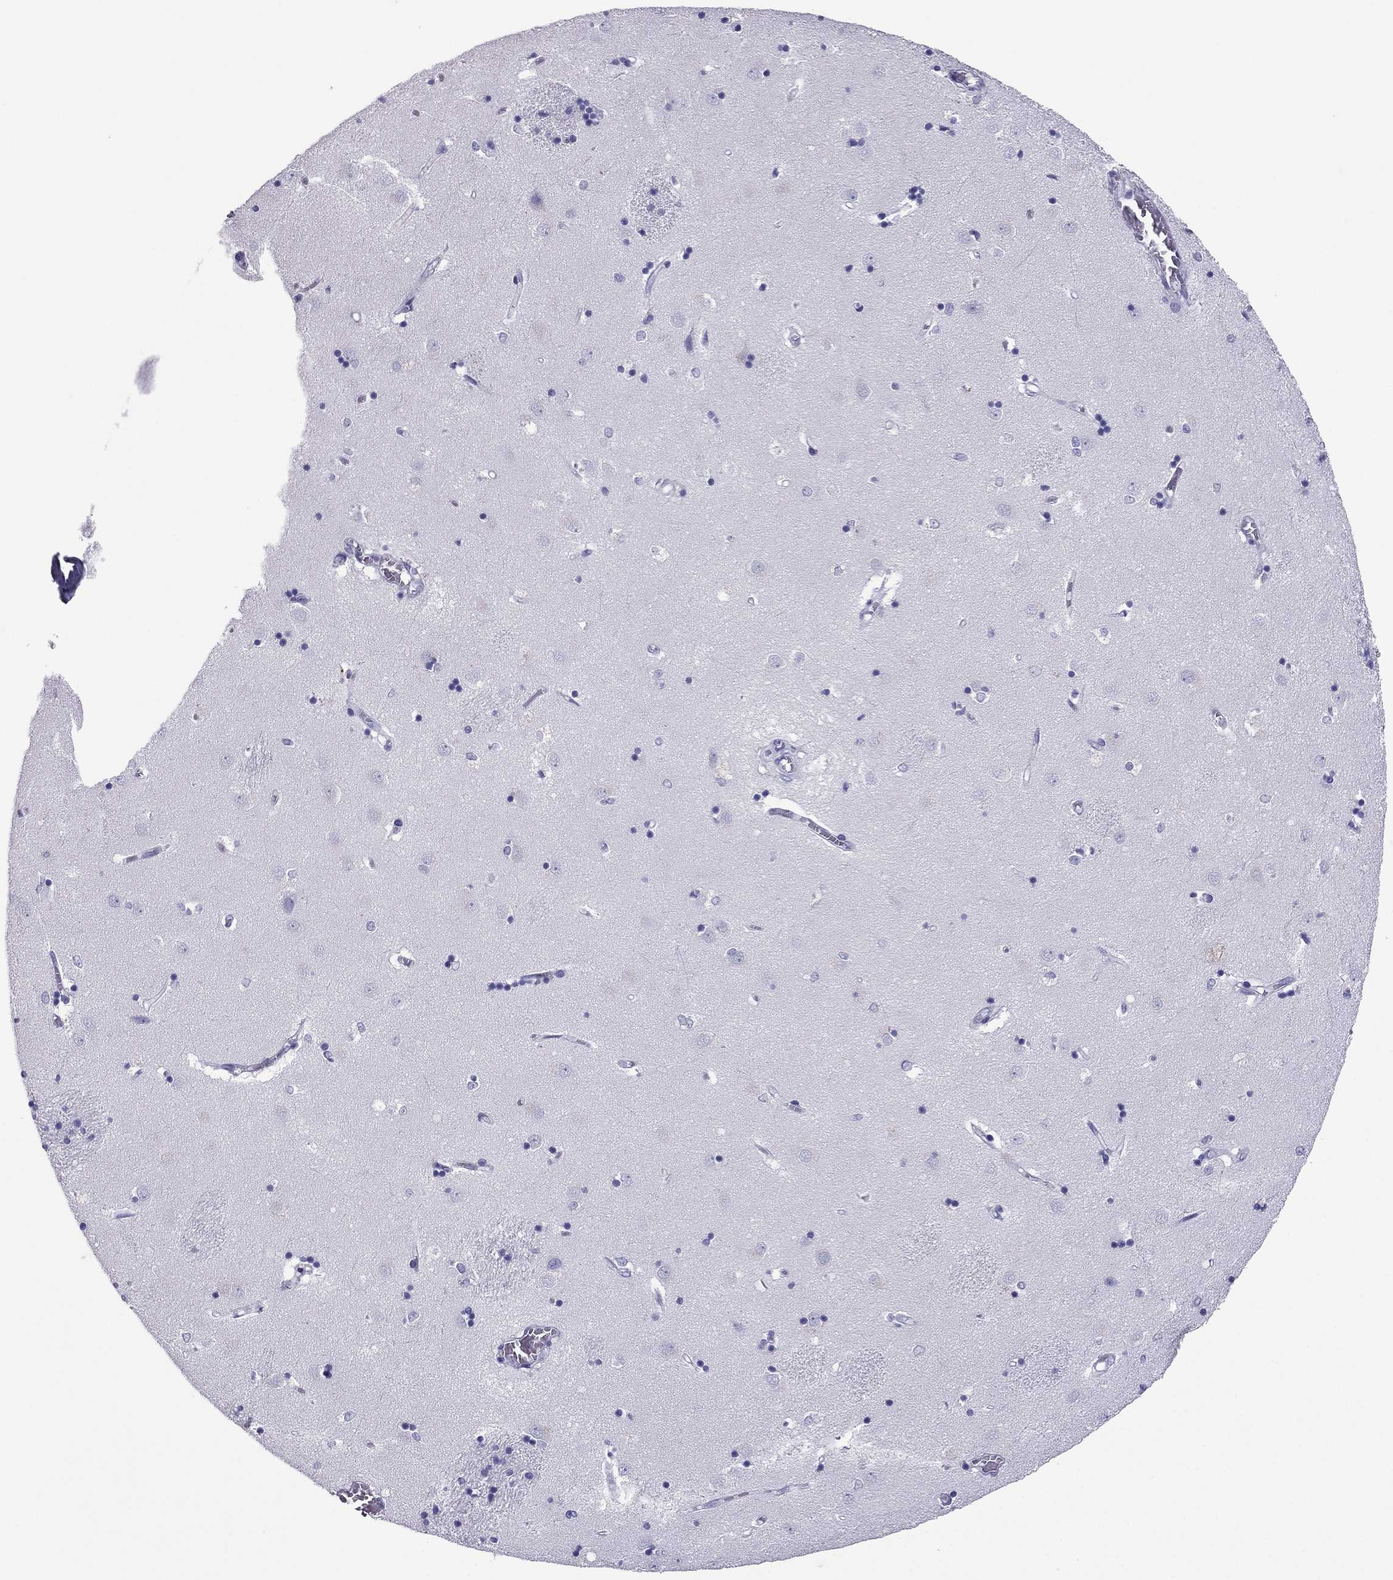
{"staining": {"intensity": "negative", "quantity": "none", "location": "none"}, "tissue": "caudate", "cell_type": "Glial cells", "image_type": "normal", "snomed": [{"axis": "morphology", "description": "Normal tissue, NOS"}, {"axis": "topography", "description": "Lateral ventricle wall"}], "caption": "Immunohistochemistry (IHC) micrograph of benign human caudate stained for a protein (brown), which shows no staining in glial cells.", "gene": "PDE6A", "patient": {"sex": "male", "age": 54}}